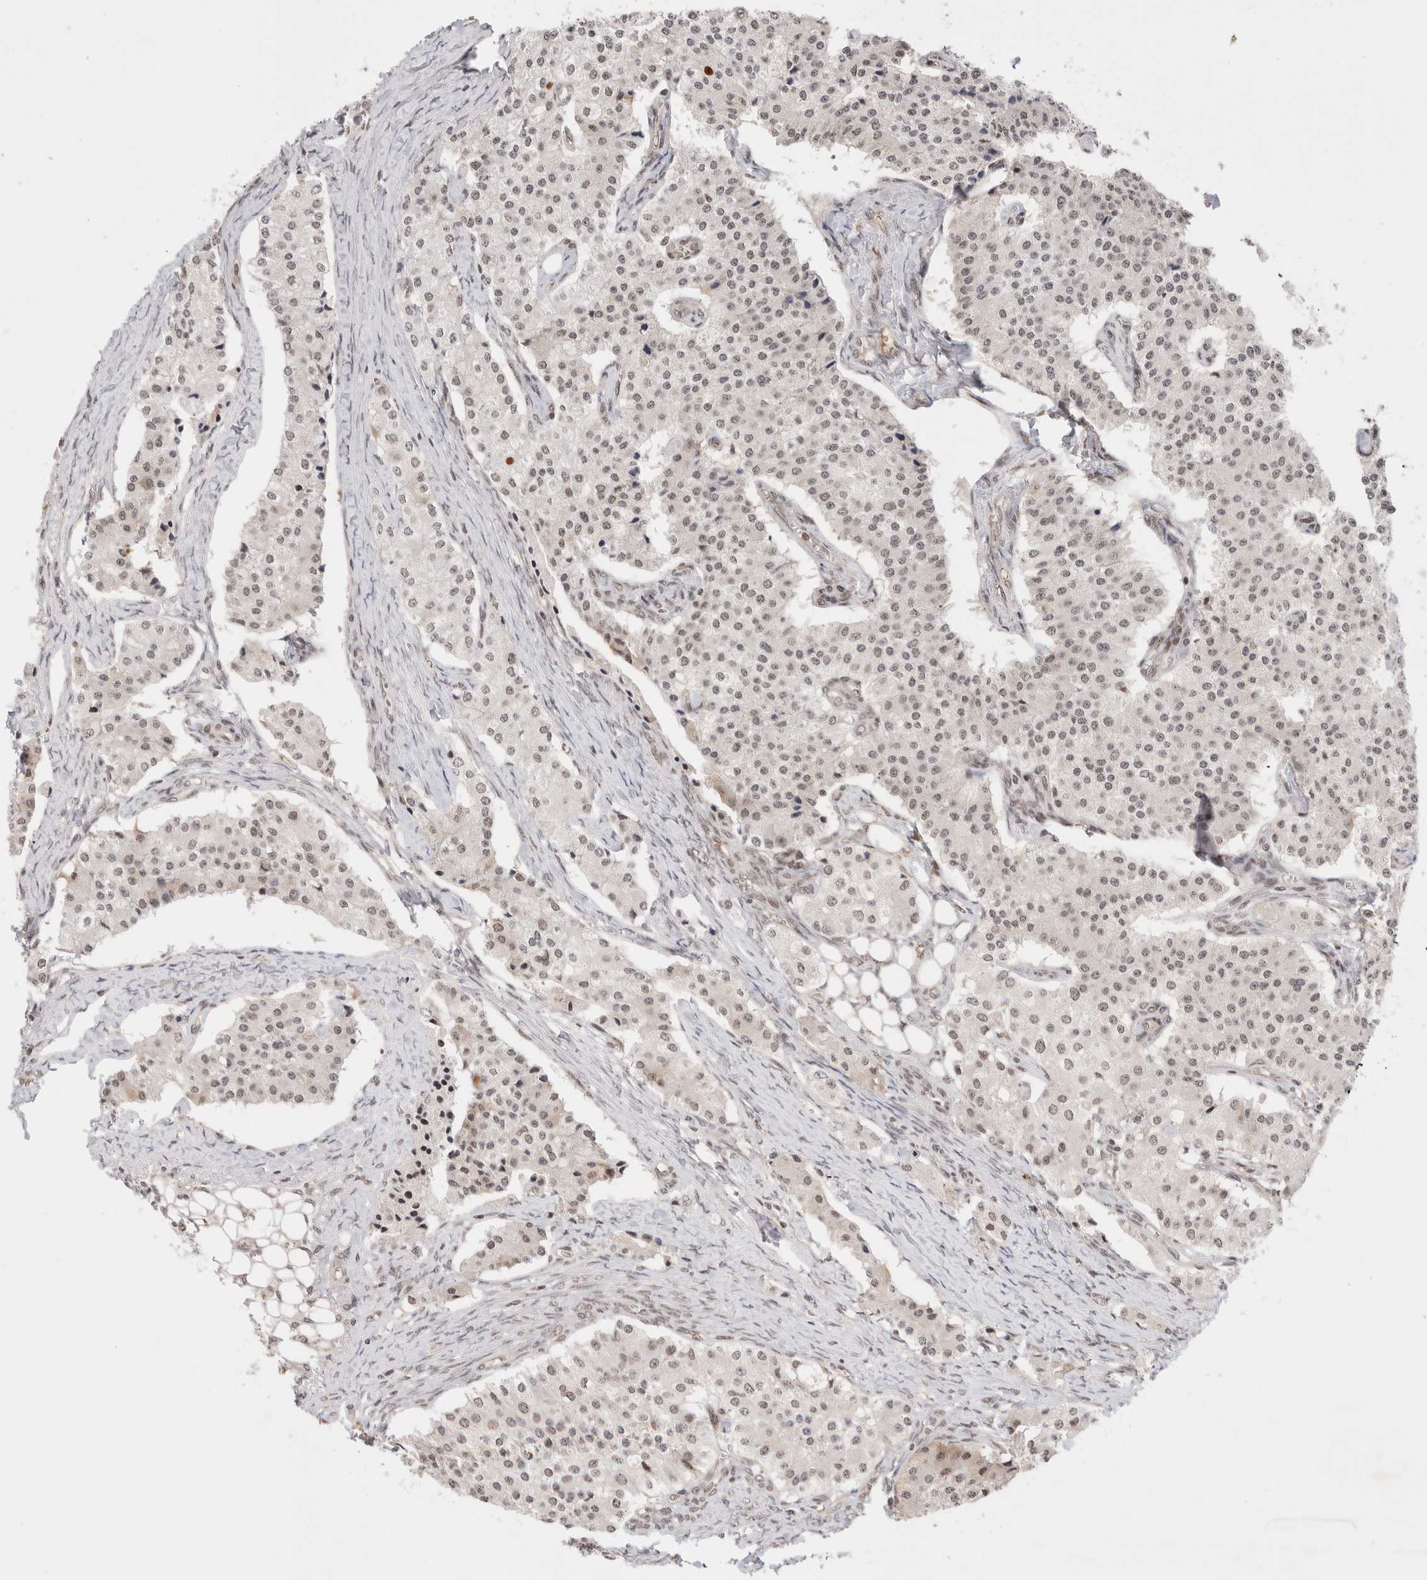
{"staining": {"intensity": "weak", "quantity": ">75%", "location": "nuclear"}, "tissue": "carcinoid", "cell_type": "Tumor cells", "image_type": "cancer", "snomed": [{"axis": "morphology", "description": "Carcinoid, malignant, NOS"}, {"axis": "topography", "description": "Colon"}], "caption": "Protein staining demonstrates weak nuclear positivity in about >75% of tumor cells in carcinoid. (Brightfield microscopy of DAB IHC at high magnification).", "gene": "GATAD2A", "patient": {"sex": "female", "age": 52}}